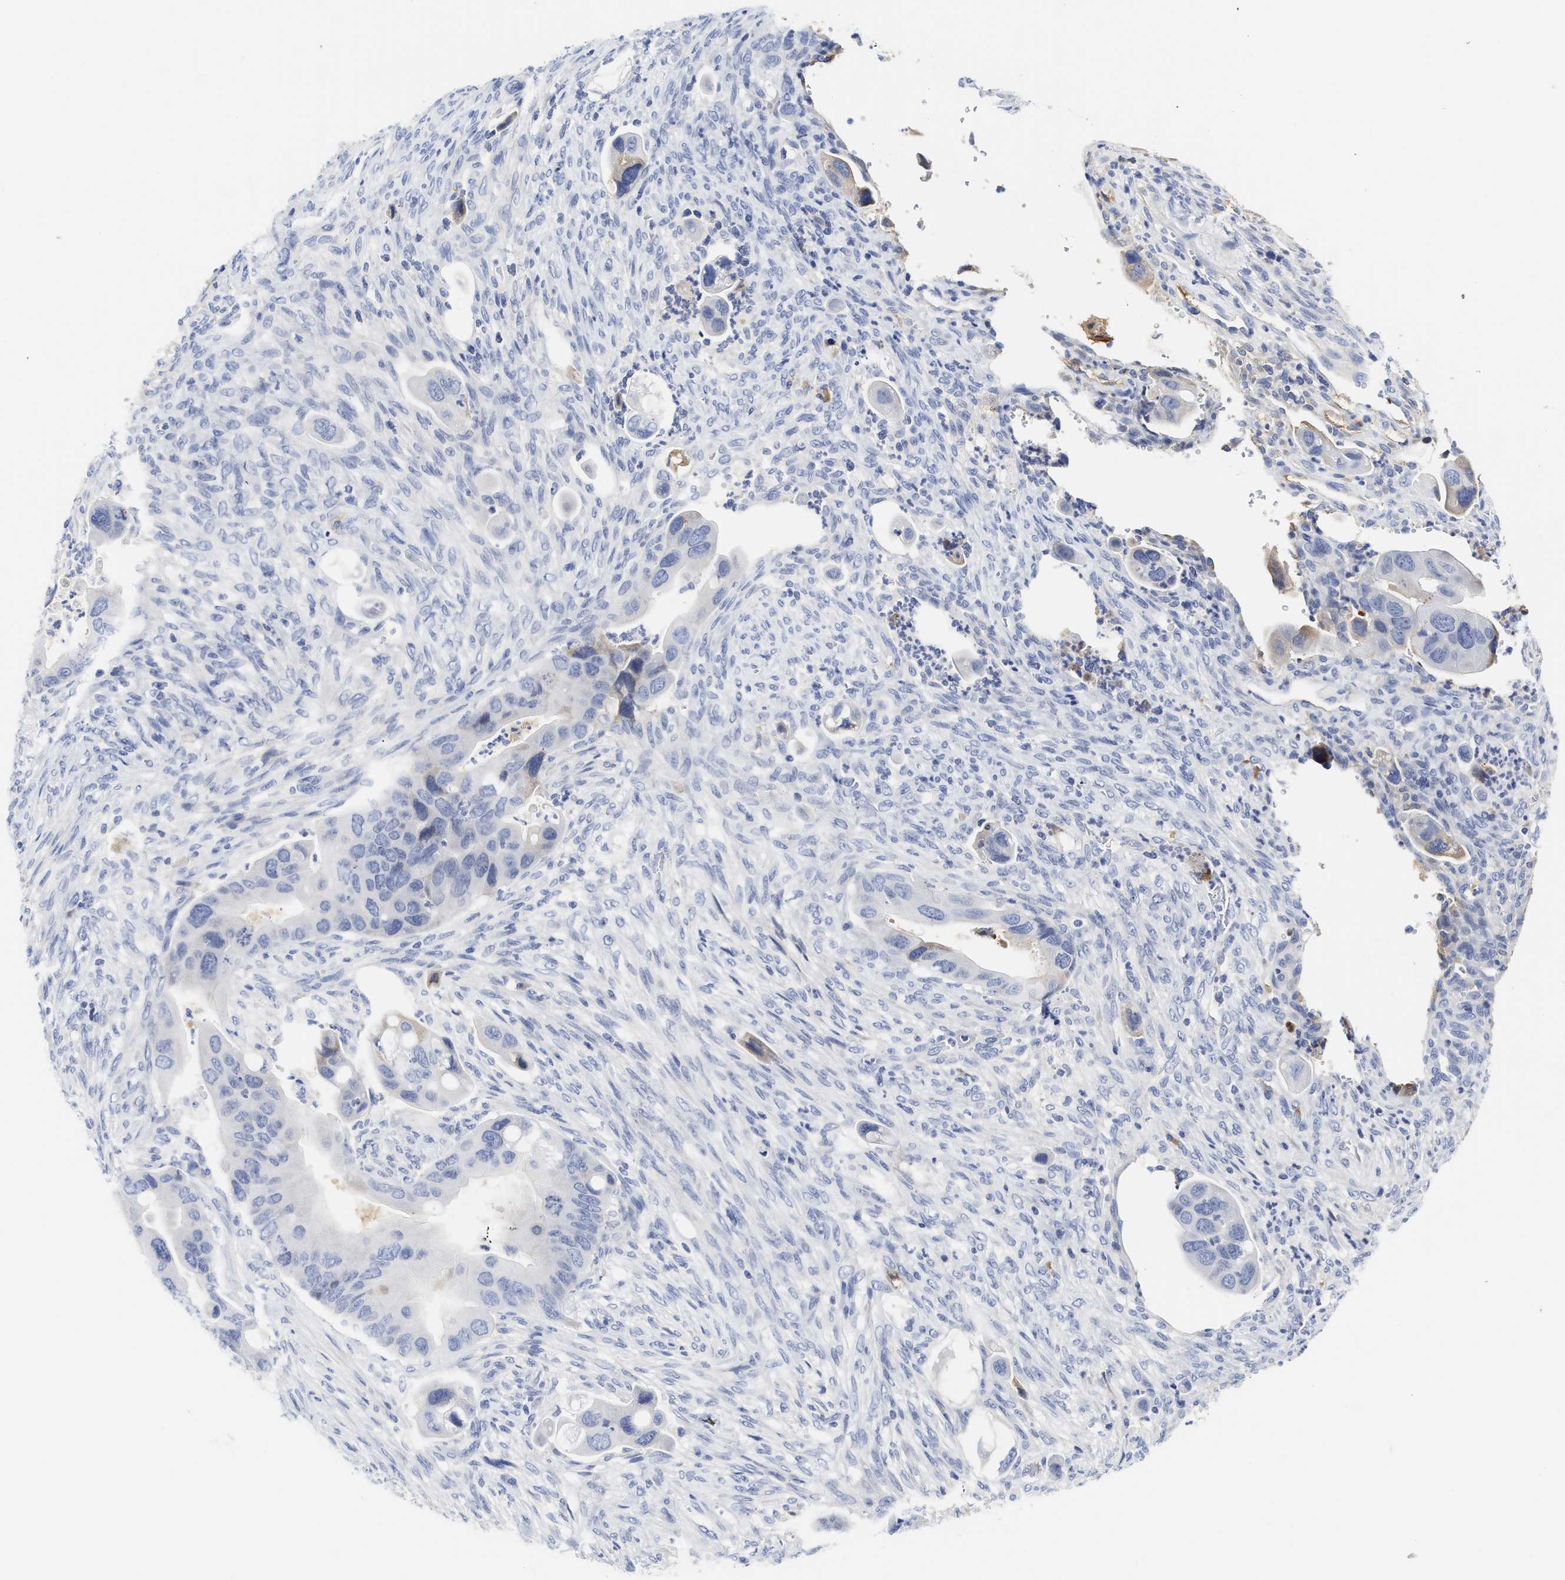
{"staining": {"intensity": "negative", "quantity": "none", "location": "none"}, "tissue": "colorectal cancer", "cell_type": "Tumor cells", "image_type": "cancer", "snomed": [{"axis": "morphology", "description": "Adenocarcinoma, NOS"}, {"axis": "topography", "description": "Rectum"}], "caption": "A histopathology image of colorectal cancer stained for a protein reveals no brown staining in tumor cells. Nuclei are stained in blue.", "gene": "C2", "patient": {"sex": "female", "age": 57}}